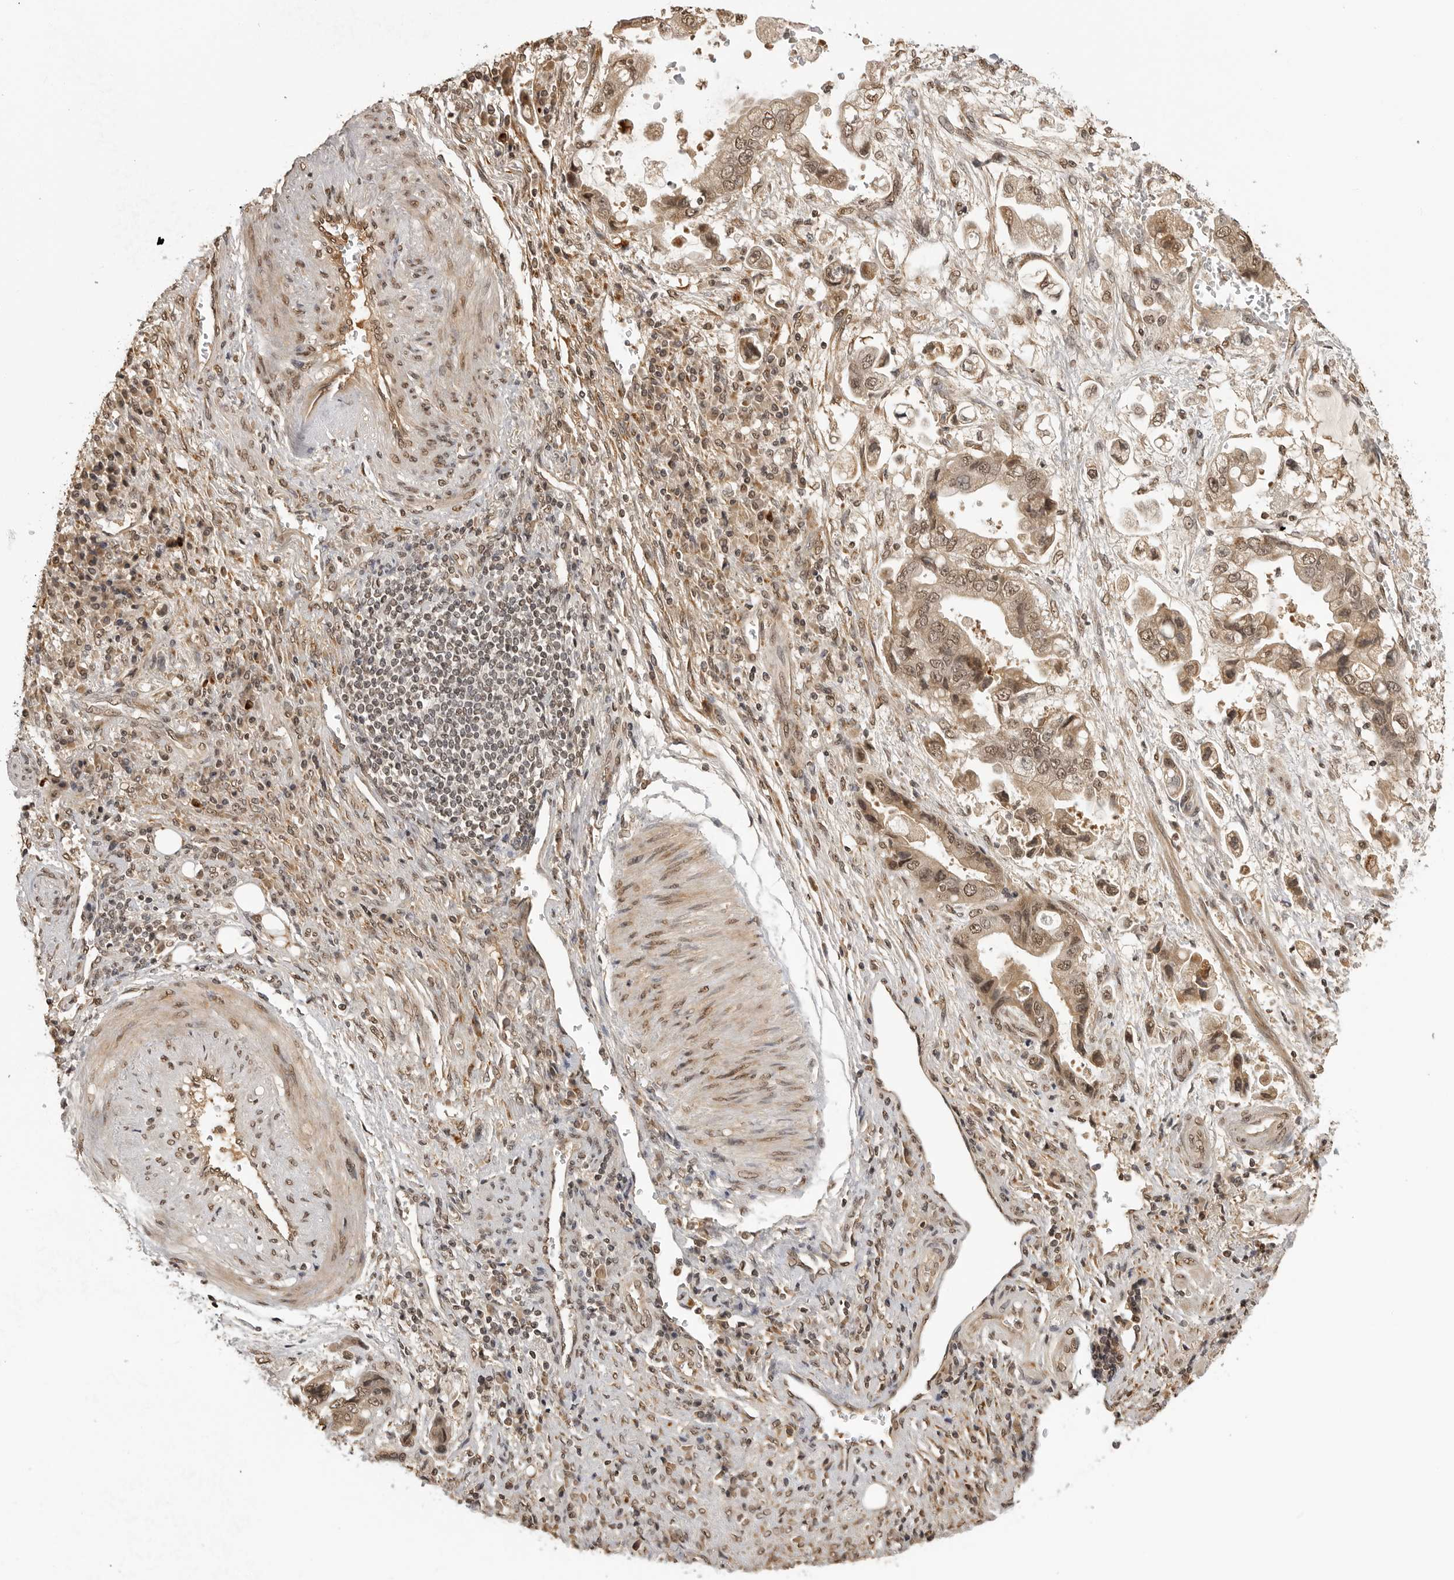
{"staining": {"intensity": "weak", "quantity": ">75%", "location": "cytoplasmic/membranous,nuclear"}, "tissue": "stomach cancer", "cell_type": "Tumor cells", "image_type": "cancer", "snomed": [{"axis": "morphology", "description": "Adenocarcinoma, NOS"}, {"axis": "topography", "description": "Stomach"}], "caption": "IHC (DAB) staining of human adenocarcinoma (stomach) shows weak cytoplasmic/membranous and nuclear protein positivity in about >75% of tumor cells.", "gene": "CLOCK", "patient": {"sex": "male", "age": 62}}